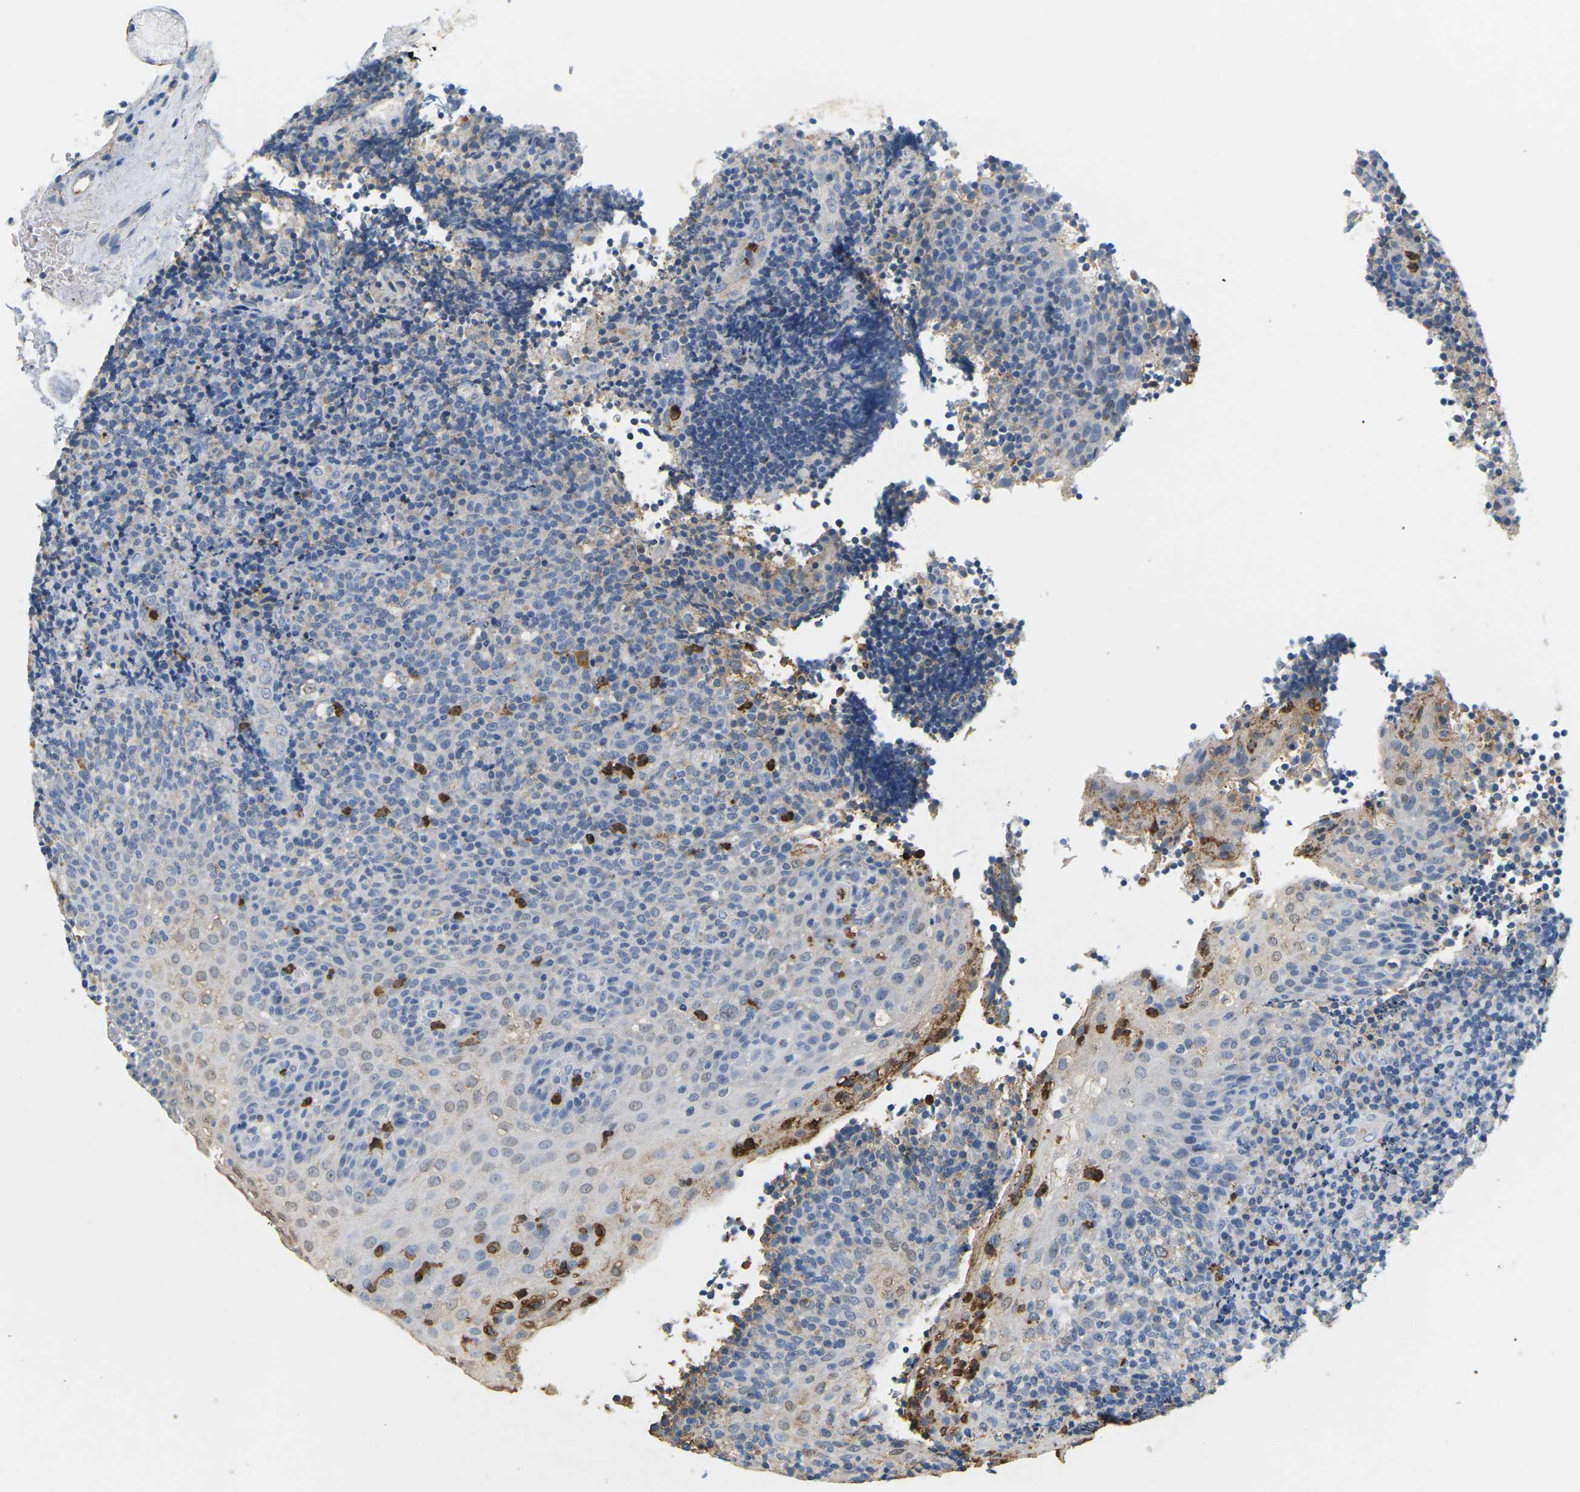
{"staining": {"intensity": "negative", "quantity": "none", "location": "none"}, "tissue": "lymphoma", "cell_type": "Tumor cells", "image_type": "cancer", "snomed": [{"axis": "morphology", "description": "Malignant lymphoma, non-Hodgkin's type, High grade"}, {"axis": "topography", "description": "Tonsil"}], "caption": "Immunohistochemistry (IHC) photomicrograph of lymphoma stained for a protein (brown), which demonstrates no positivity in tumor cells.", "gene": "ADM", "patient": {"sex": "female", "age": 36}}